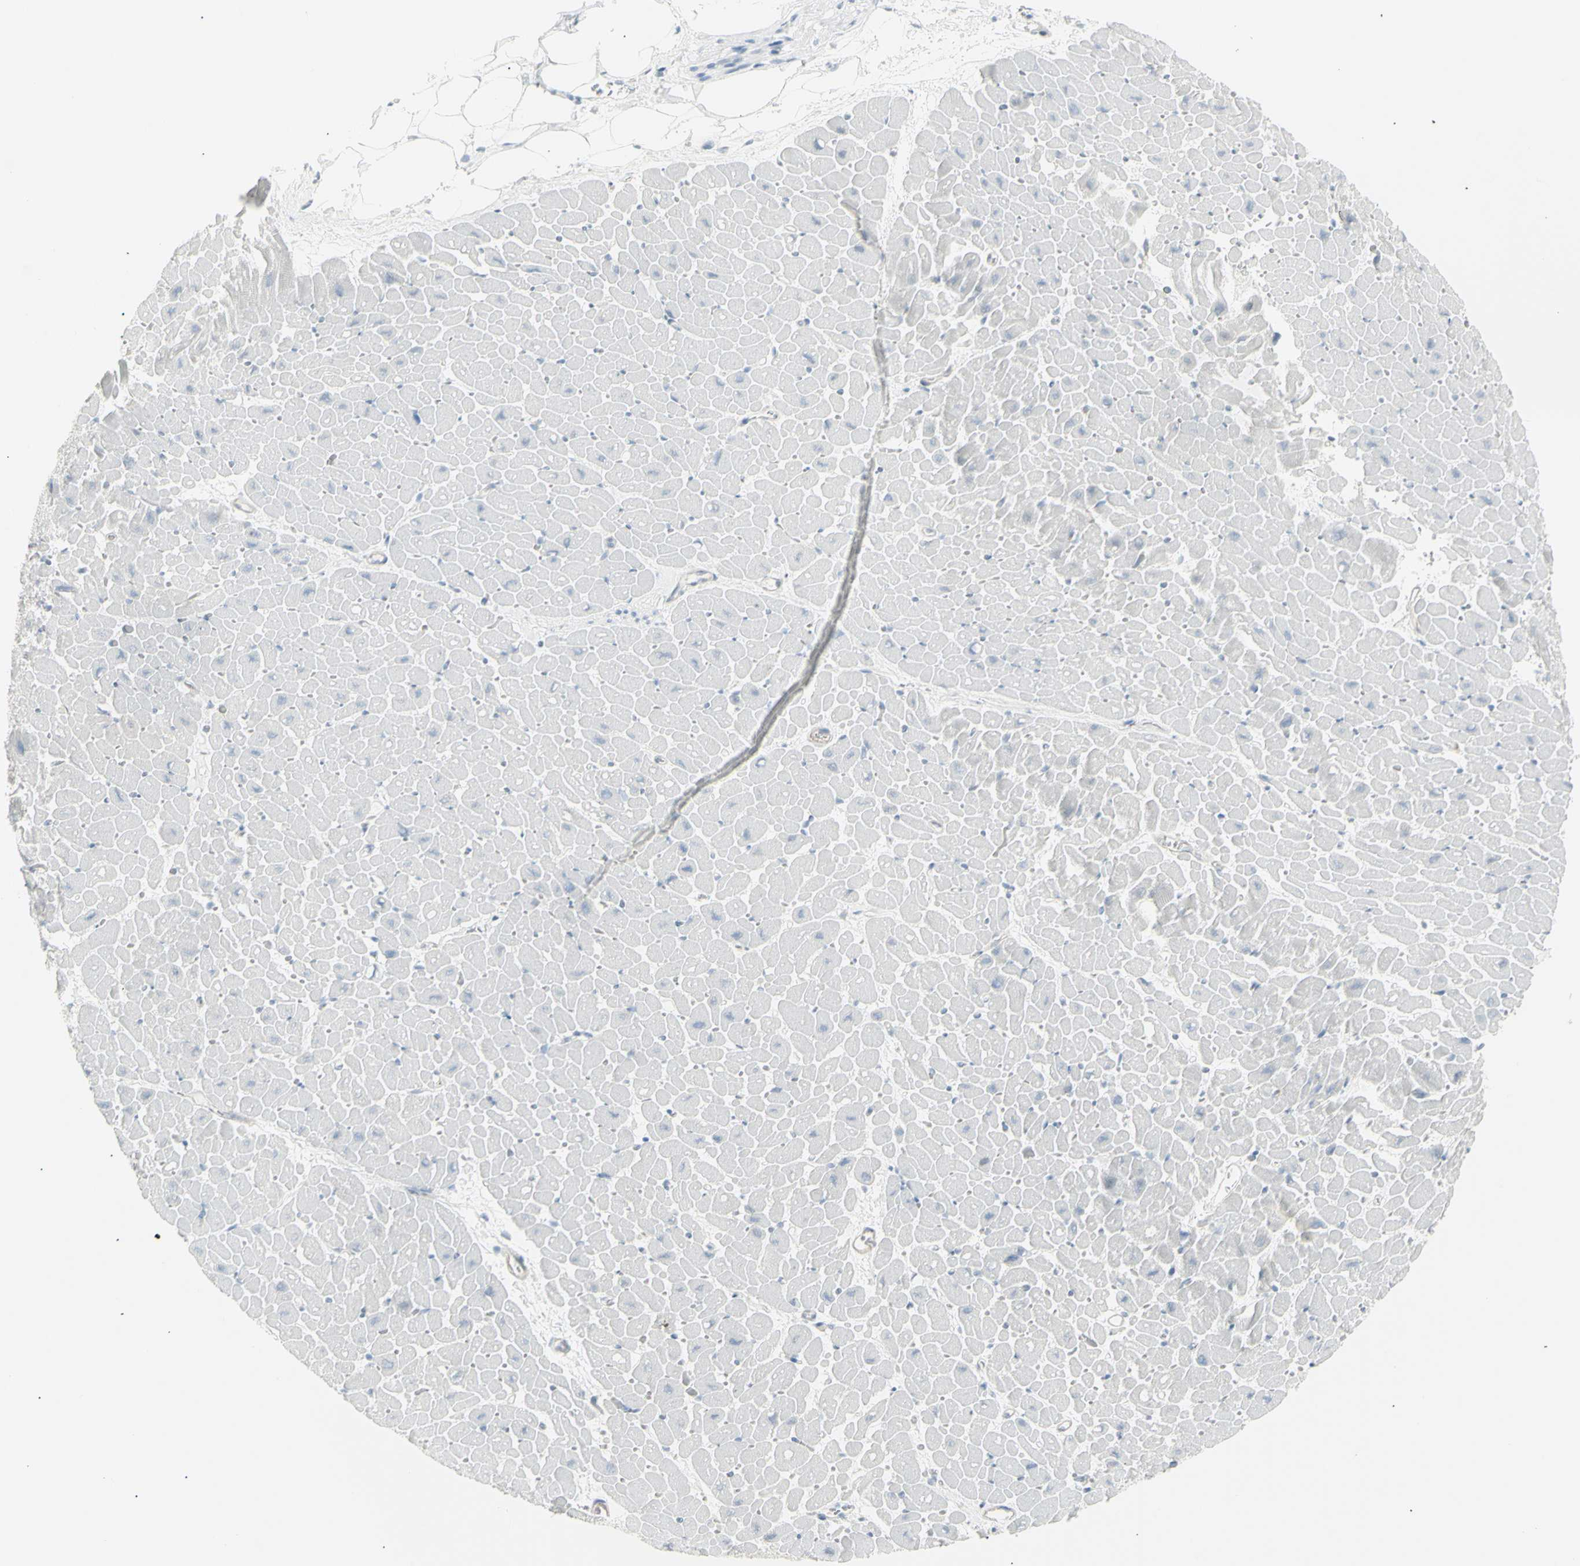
{"staining": {"intensity": "negative", "quantity": "none", "location": "none"}, "tissue": "heart muscle", "cell_type": "Cardiomyocytes", "image_type": "normal", "snomed": [{"axis": "morphology", "description": "Normal tissue, NOS"}, {"axis": "topography", "description": "Heart"}], "caption": "High magnification brightfield microscopy of normal heart muscle stained with DAB (3,3'-diaminobenzidine) (brown) and counterstained with hematoxylin (blue): cardiomyocytes show no significant positivity.", "gene": "YBX2", "patient": {"sex": "male", "age": 45}}